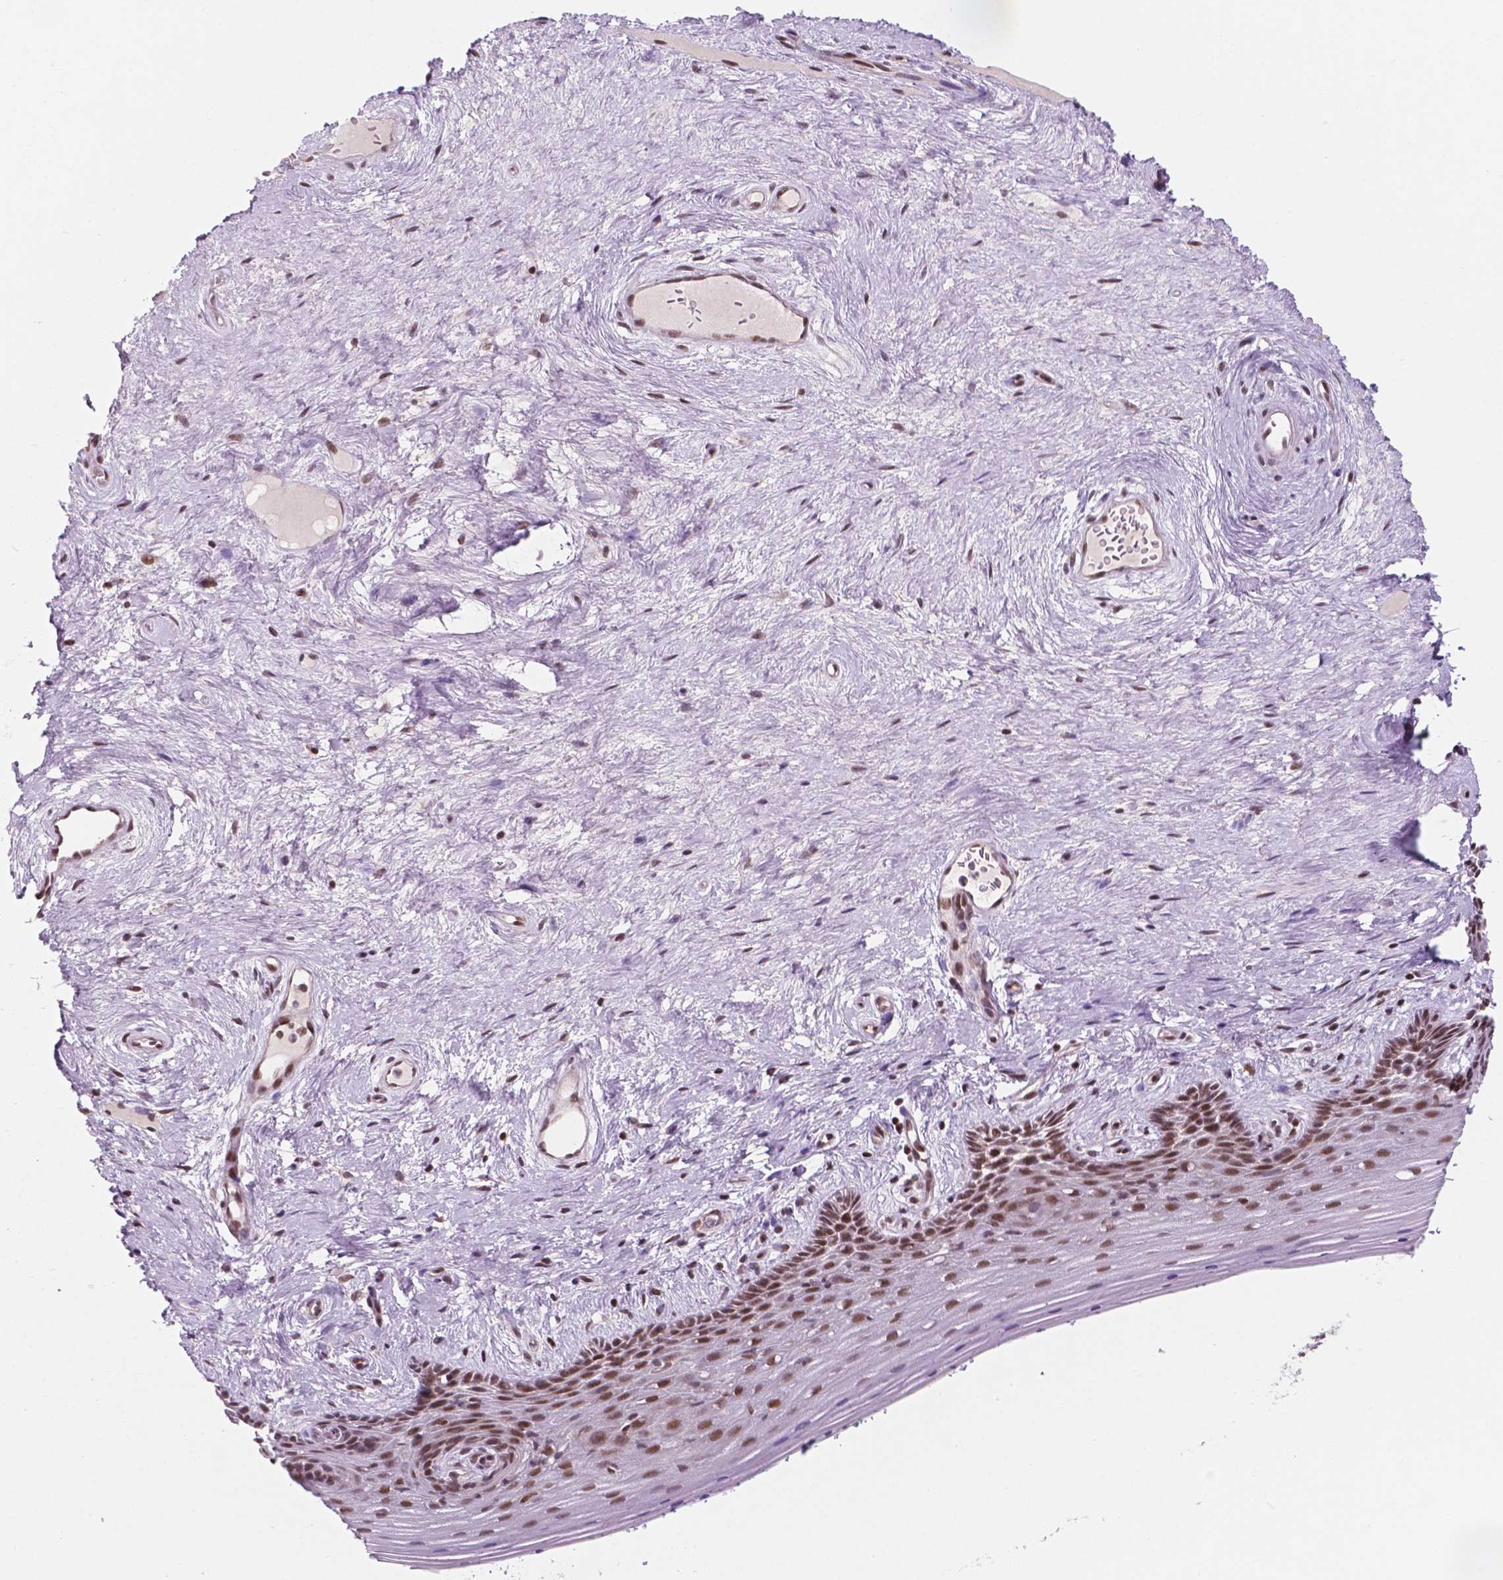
{"staining": {"intensity": "moderate", "quantity": "25%-75%", "location": "nuclear"}, "tissue": "vagina", "cell_type": "Squamous epithelial cells", "image_type": "normal", "snomed": [{"axis": "morphology", "description": "Normal tissue, NOS"}, {"axis": "topography", "description": "Vagina"}], "caption": "Immunohistochemical staining of benign vagina shows moderate nuclear protein expression in approximately 25%-75% of squamous epithelial cells.", "gene": "PER2", "patient": {"sex": "female", "age": 45}}